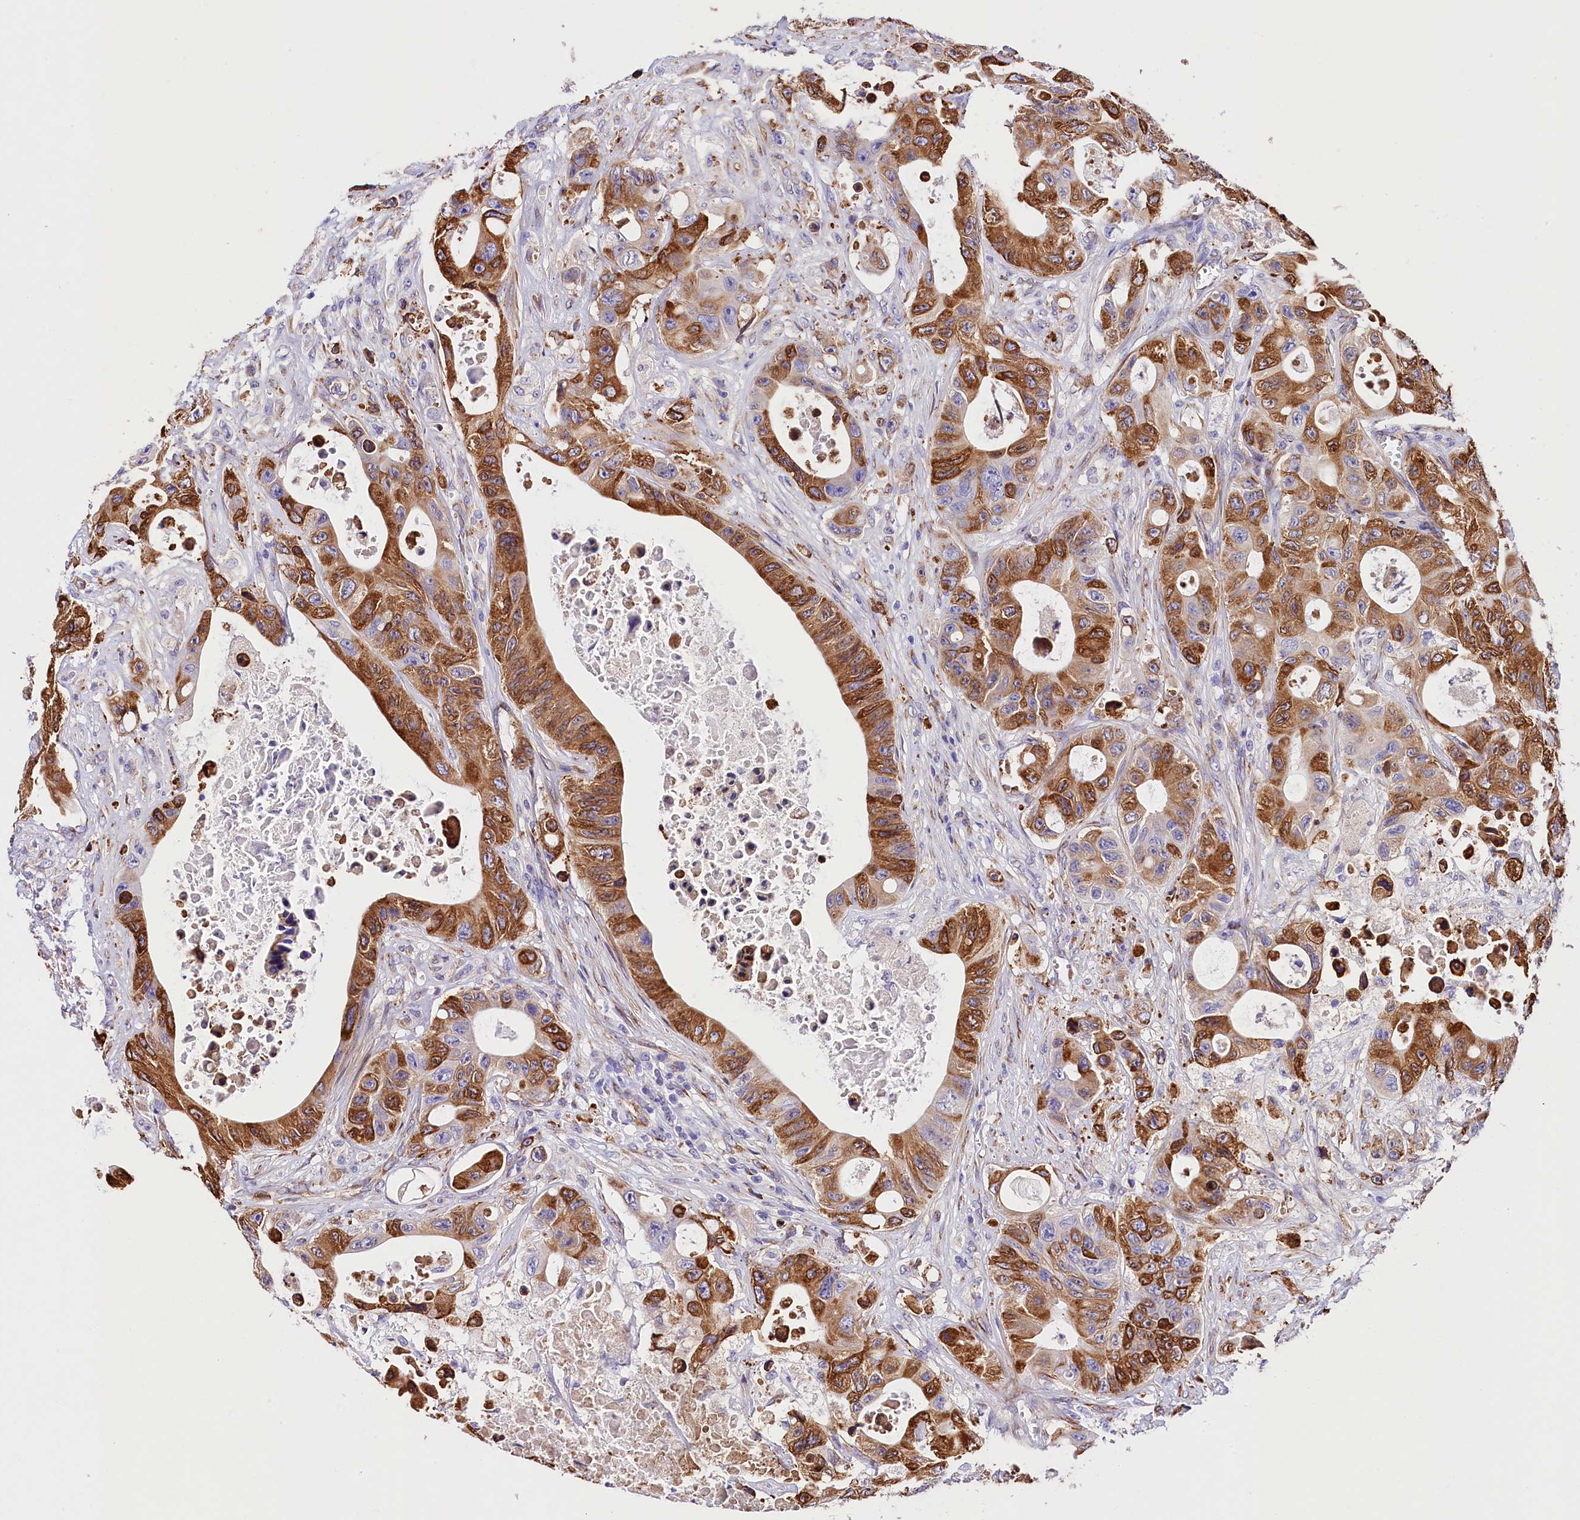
{"staining": {"intensity": "moderate", "quantity": "25%-75%", "location": "cytoplasmic/membranous"}, "tissue": "colorectal cancer", "cell_type": "Tumor cells", "image_type": "cancer", "snomed": [{"axis": "morphology", "description": "Adenocarcinoma, NOS"}, {"axis": "topography", "description": "Colon"}], "caption": "Approximately 25%-75% of tumor cells in human colorectal cancer reveal moderate cytoplasmic/membranous protein positivity as visualized by brown immunohistochemical staining.", "gene": "ITGA1", "patient": {"sex": "female", "age": 46}}